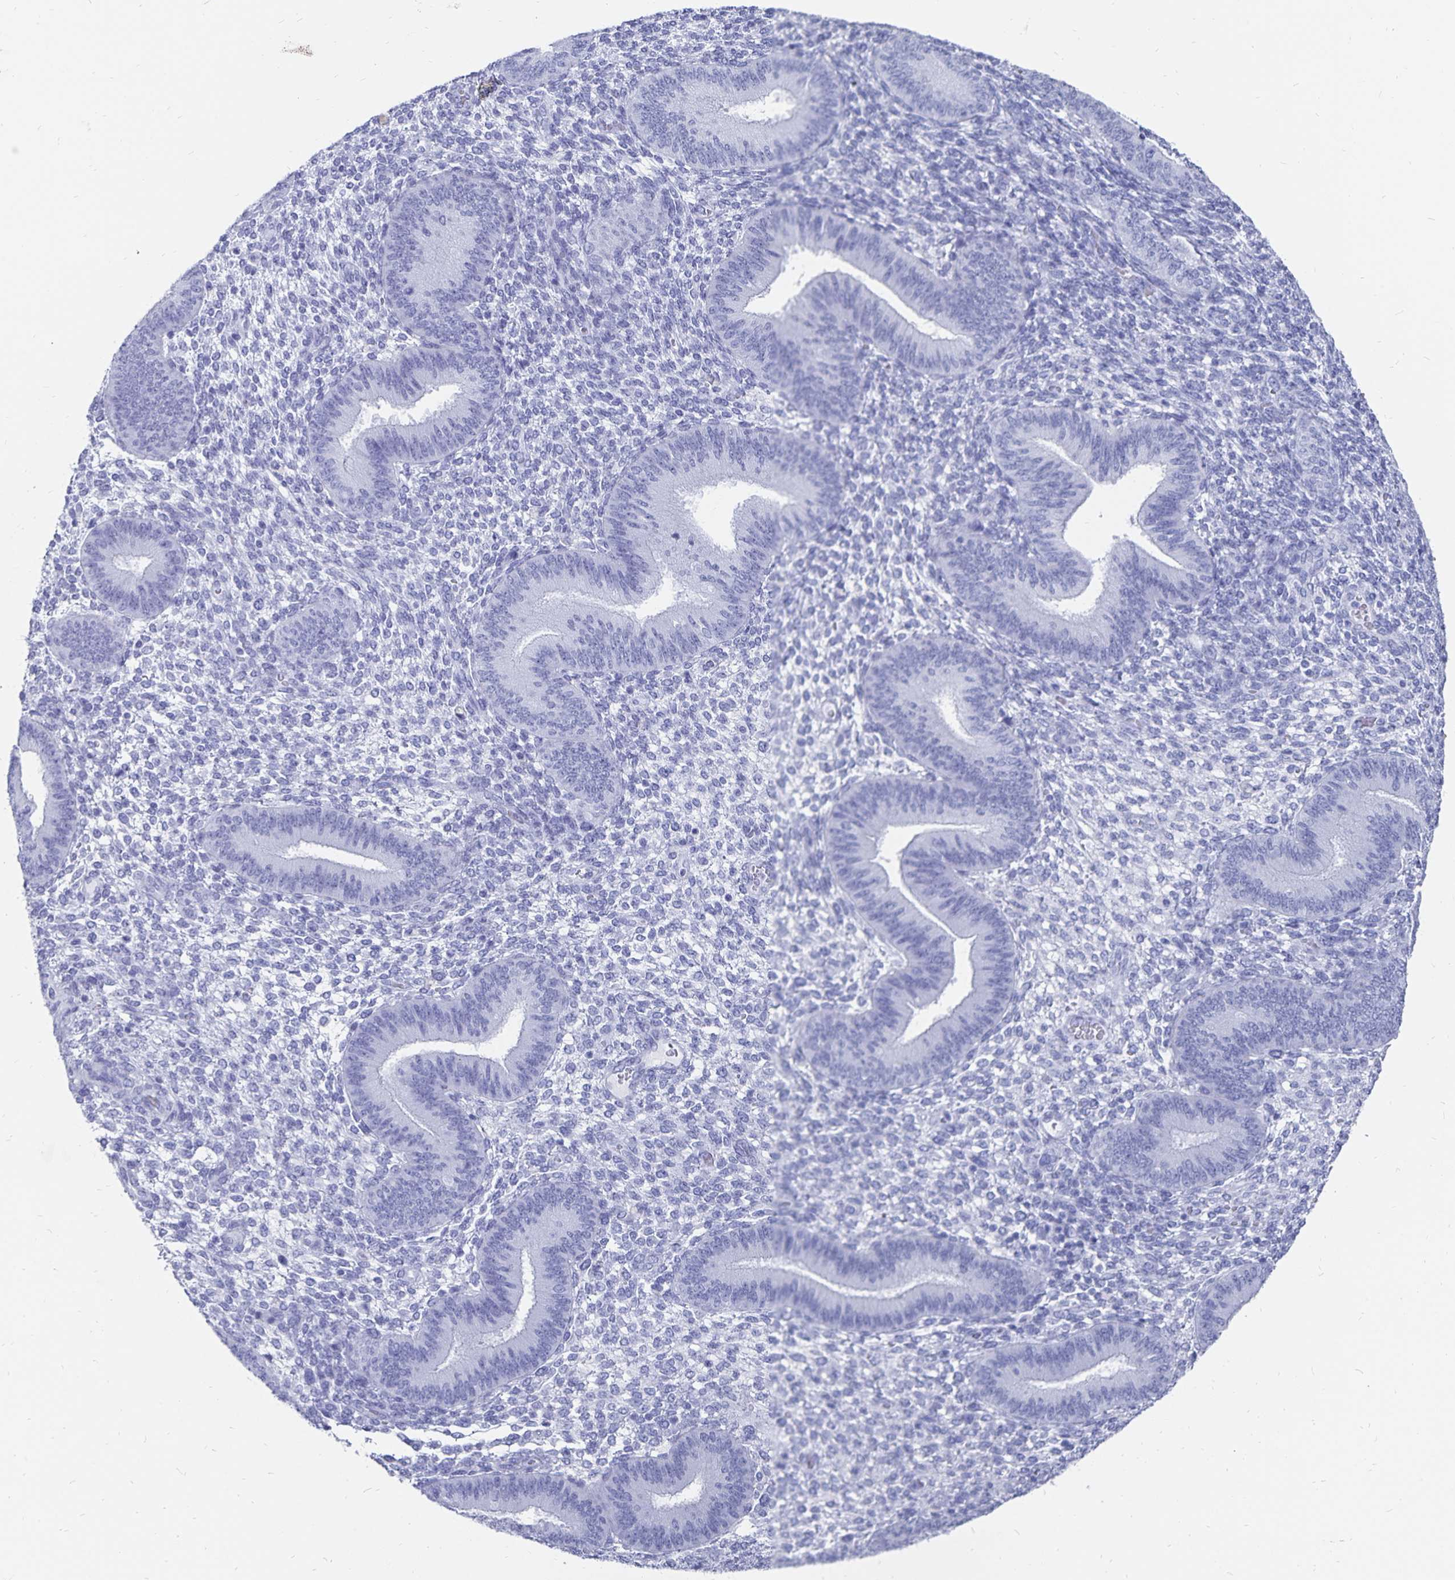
{"staining": {"intensity": "negative", "quantity": "none", "location": "none"}, "tissue": "endometrium", "cell_type": "Cells in endometrial stroma", "image_type": "normal", "snomed": [{"axis": "morphology", "description": "Normal tissue, NOS"}, {"axis": "topography", "description": "Endometrium"}], "caption": "Unremarkable endometrium was stained to show a protein in brown. There is no significant expression in cells in endometrial stroma. (DAB immunohistochemistry, high magnification).", "gene": "ADH1A", "patient": {"sex": "female", "age": 39}}